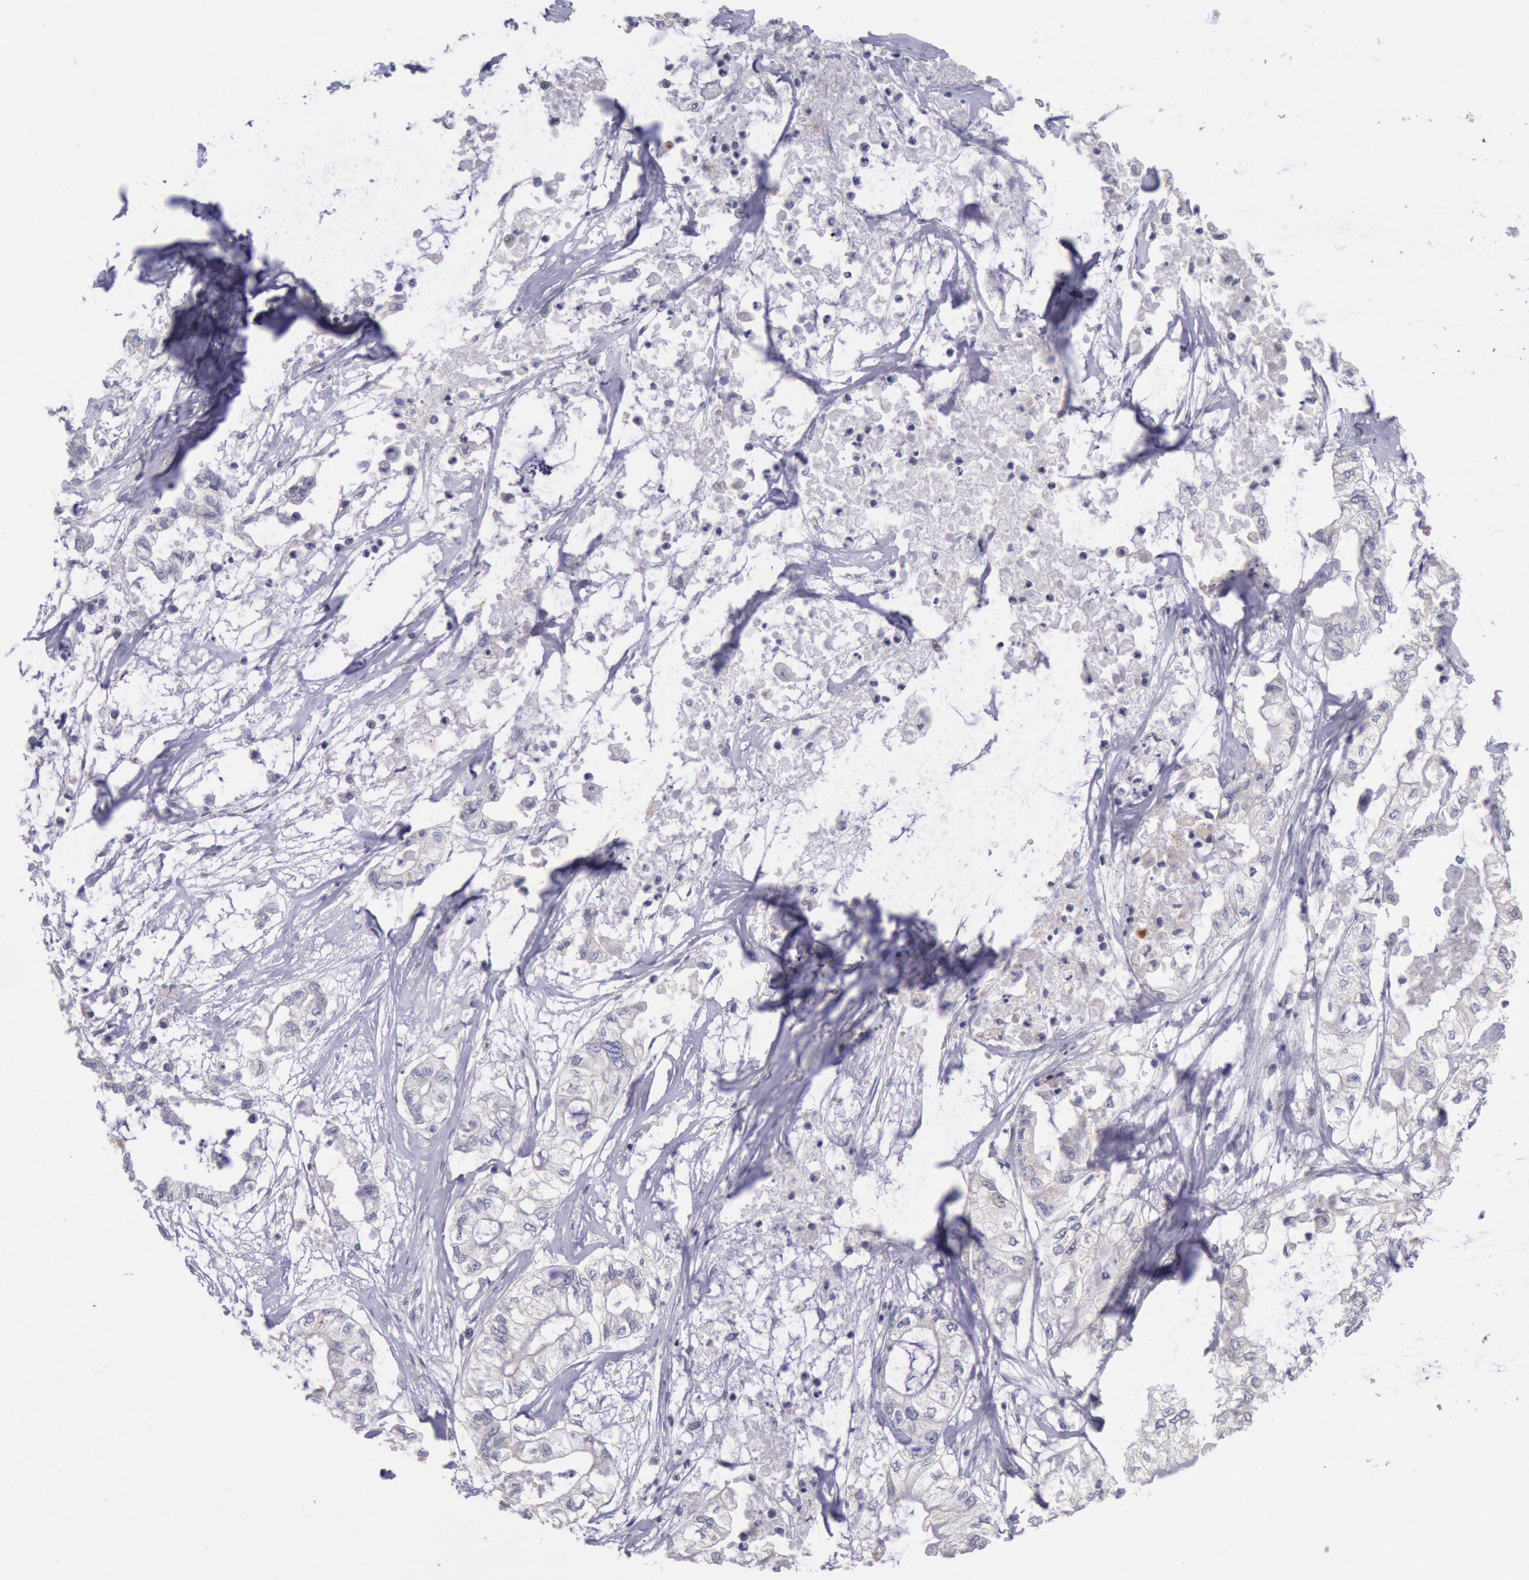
{"staining": {"intensity": "negative", "quantity": "none", "location": "none"}, "tissue": "pancreatic cancer", "cell_type": "Tumor cells", "image_type": "cancer", "snomed": [{"axis": "morphology", "description": "Adenocarcinoma, NOS"}, {"axis": "topography", "description": "Pancreas"}], "caption": "The histopathology image exhibits no significant staining in tumor cells of pancreatic adenocarcinoma.", "gene": "GAL3ST1", "patient": {"sex": "male", "age": 79}}